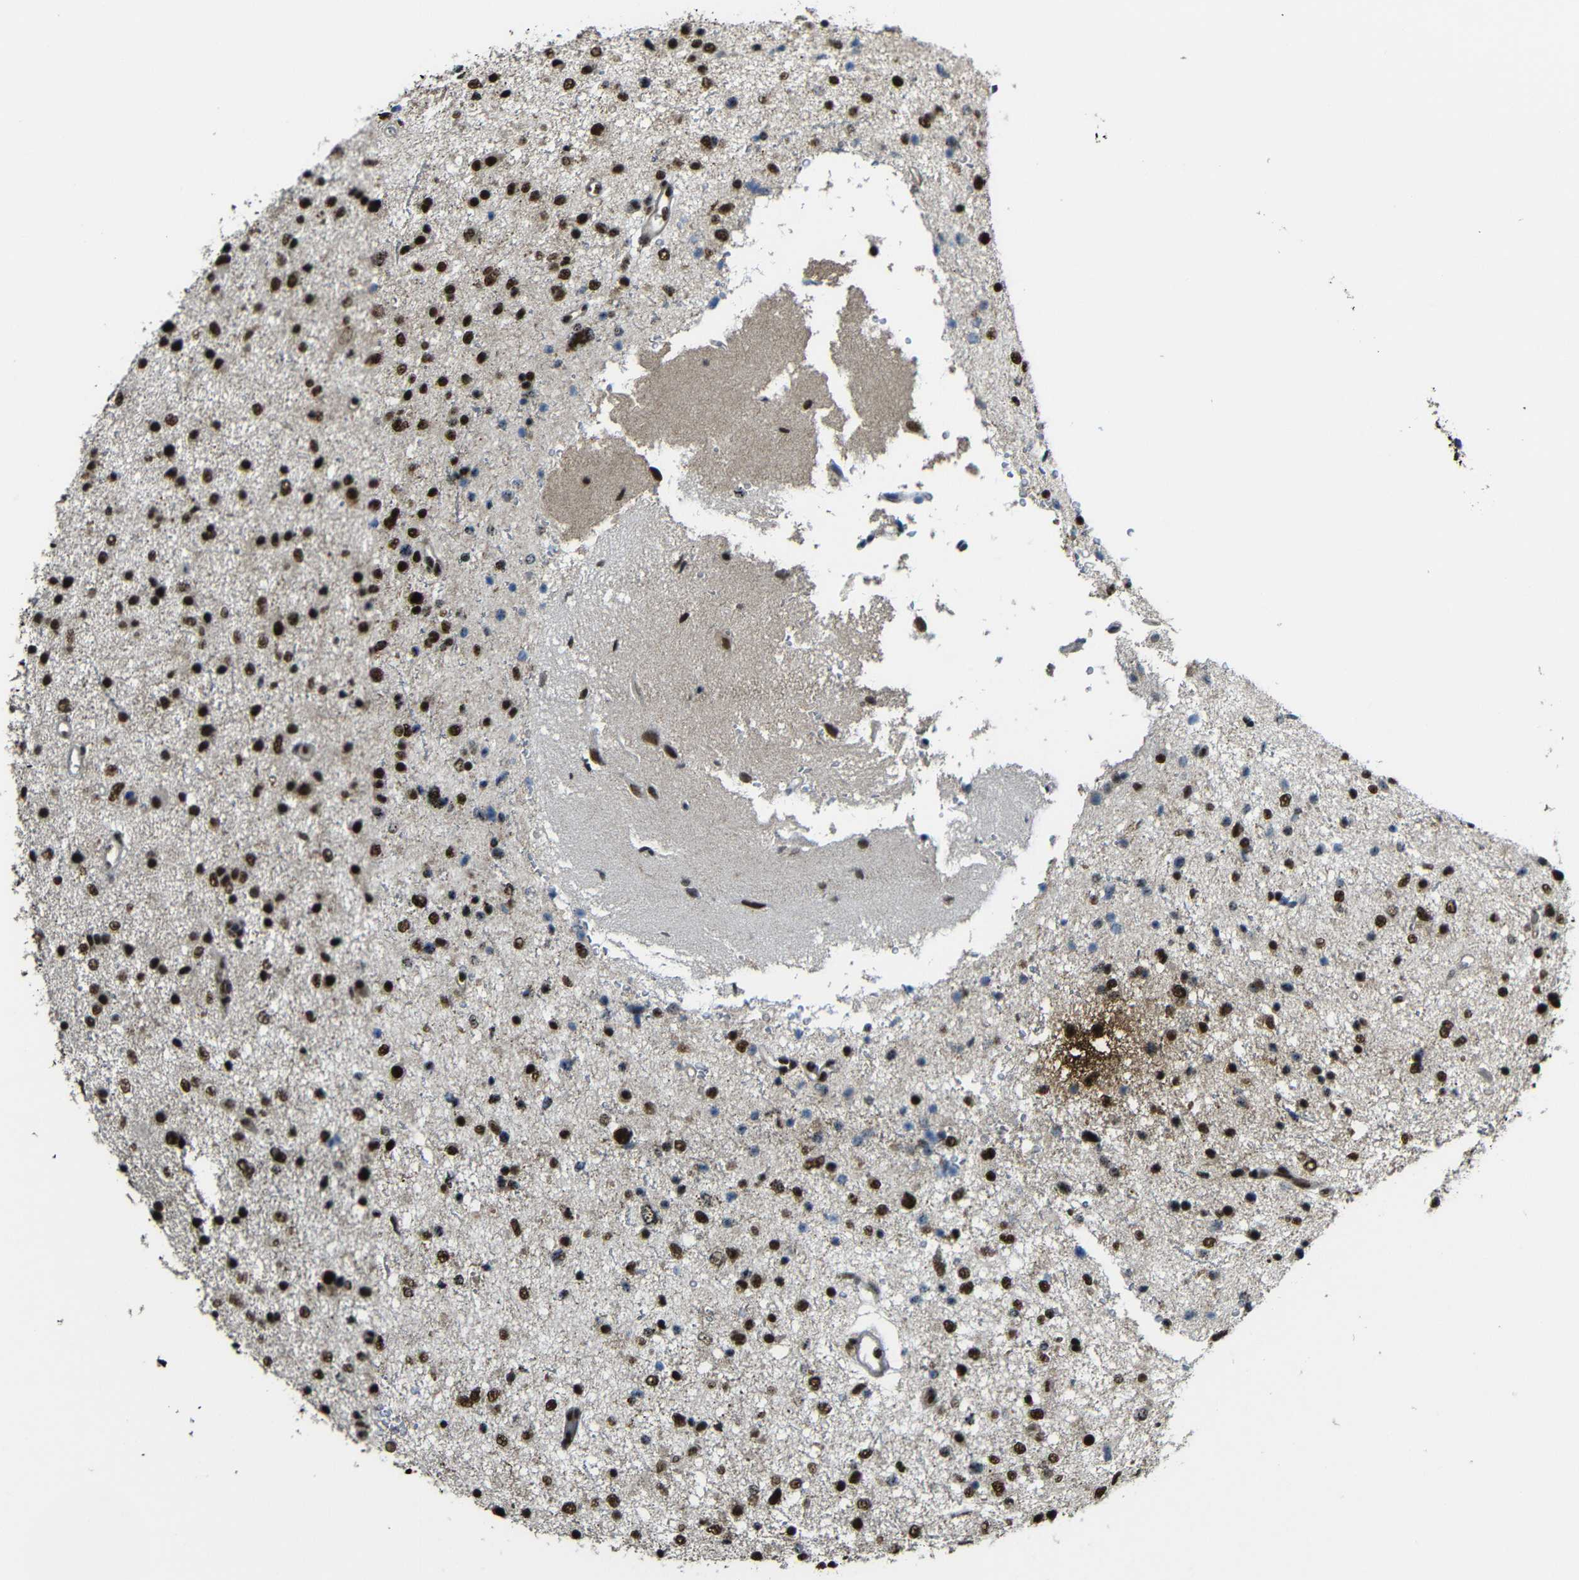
{"staining": {"intensity": "strong", "quantity": ">75%", "location": "nuclear"}, "tissue": "glioma", "cell_type": "Tumor cells", "image_type": "cancer", "snomed": [{"axis": "morphology", "description": "Glioma, malignant, Low grade"}, {"axis": "topography", "description": "Brain"}], "caption": "Immunohistochemistry (IHC) image of neoplastic tissue: malignant low-grade glioma stained using IHC reveals high levels of strong protein expression localized specifically in the nuclear of tumor cells, appearing as a nuclear brown color.", "gene": "TCF7L2", "patient": {"sex": "female", "age": 37}}